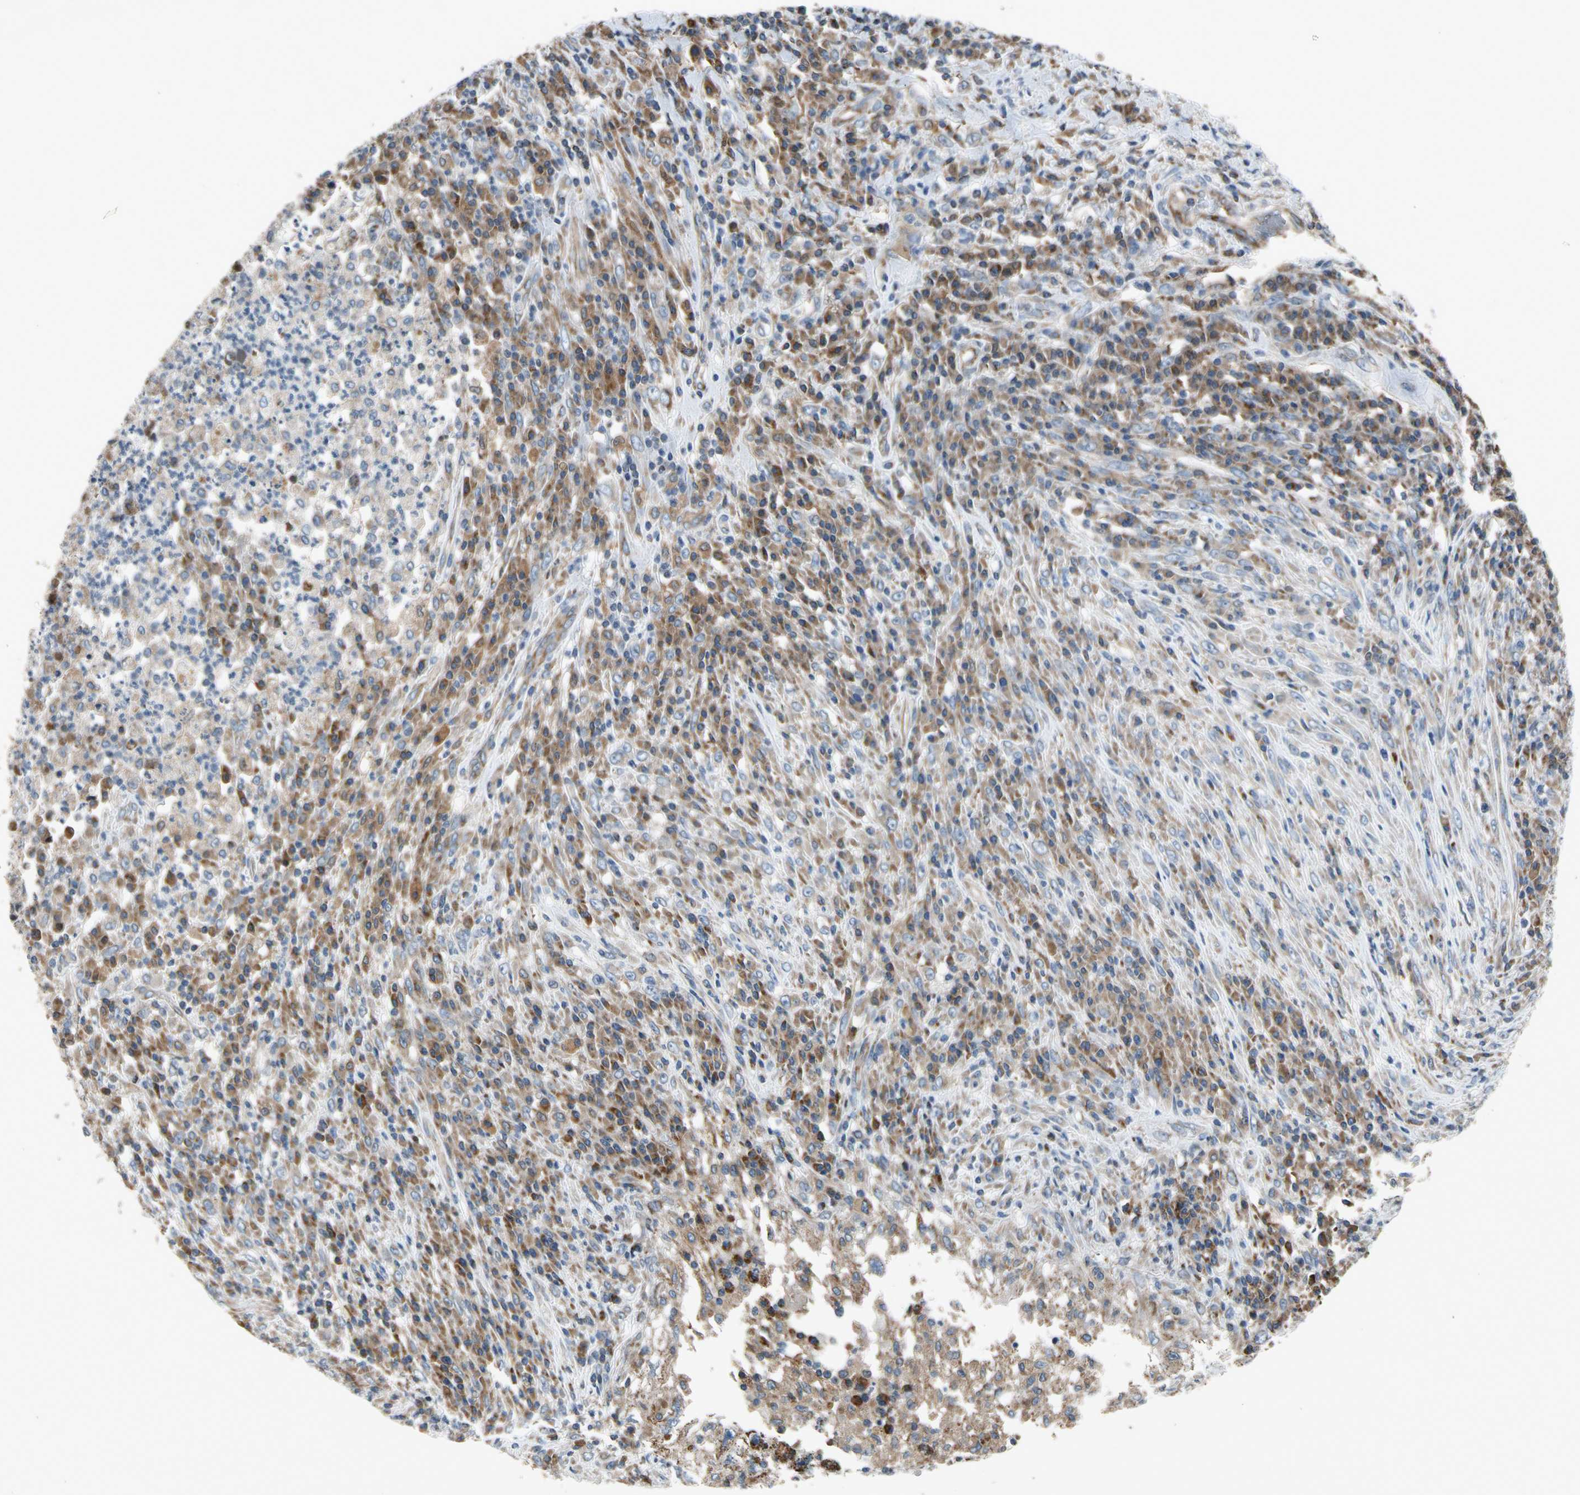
{"staining": {"intensity": "weak", "quantity": ">75%", "location": "cytoplasmic/membranous"}, "tissue": "testis cancer", "cell_type": "Tumor cells", "image_type": "cancer", "snomed": [{"axis": "morphology", "description": "Necrosis, NOS"}, {"axis": "morphology", "description": "Carcinoma, Embryonal, NOS"}, {"axis": "topography", "description": "Testis"}], "caption": "This is an image of IHC staining of embryonal carcinoma (testis), which shows weak positivity in the cytoplasmic/membranous of tumor cells.", "gene": "NPHP3", "patient": {"sex": "male", "age": 19}}